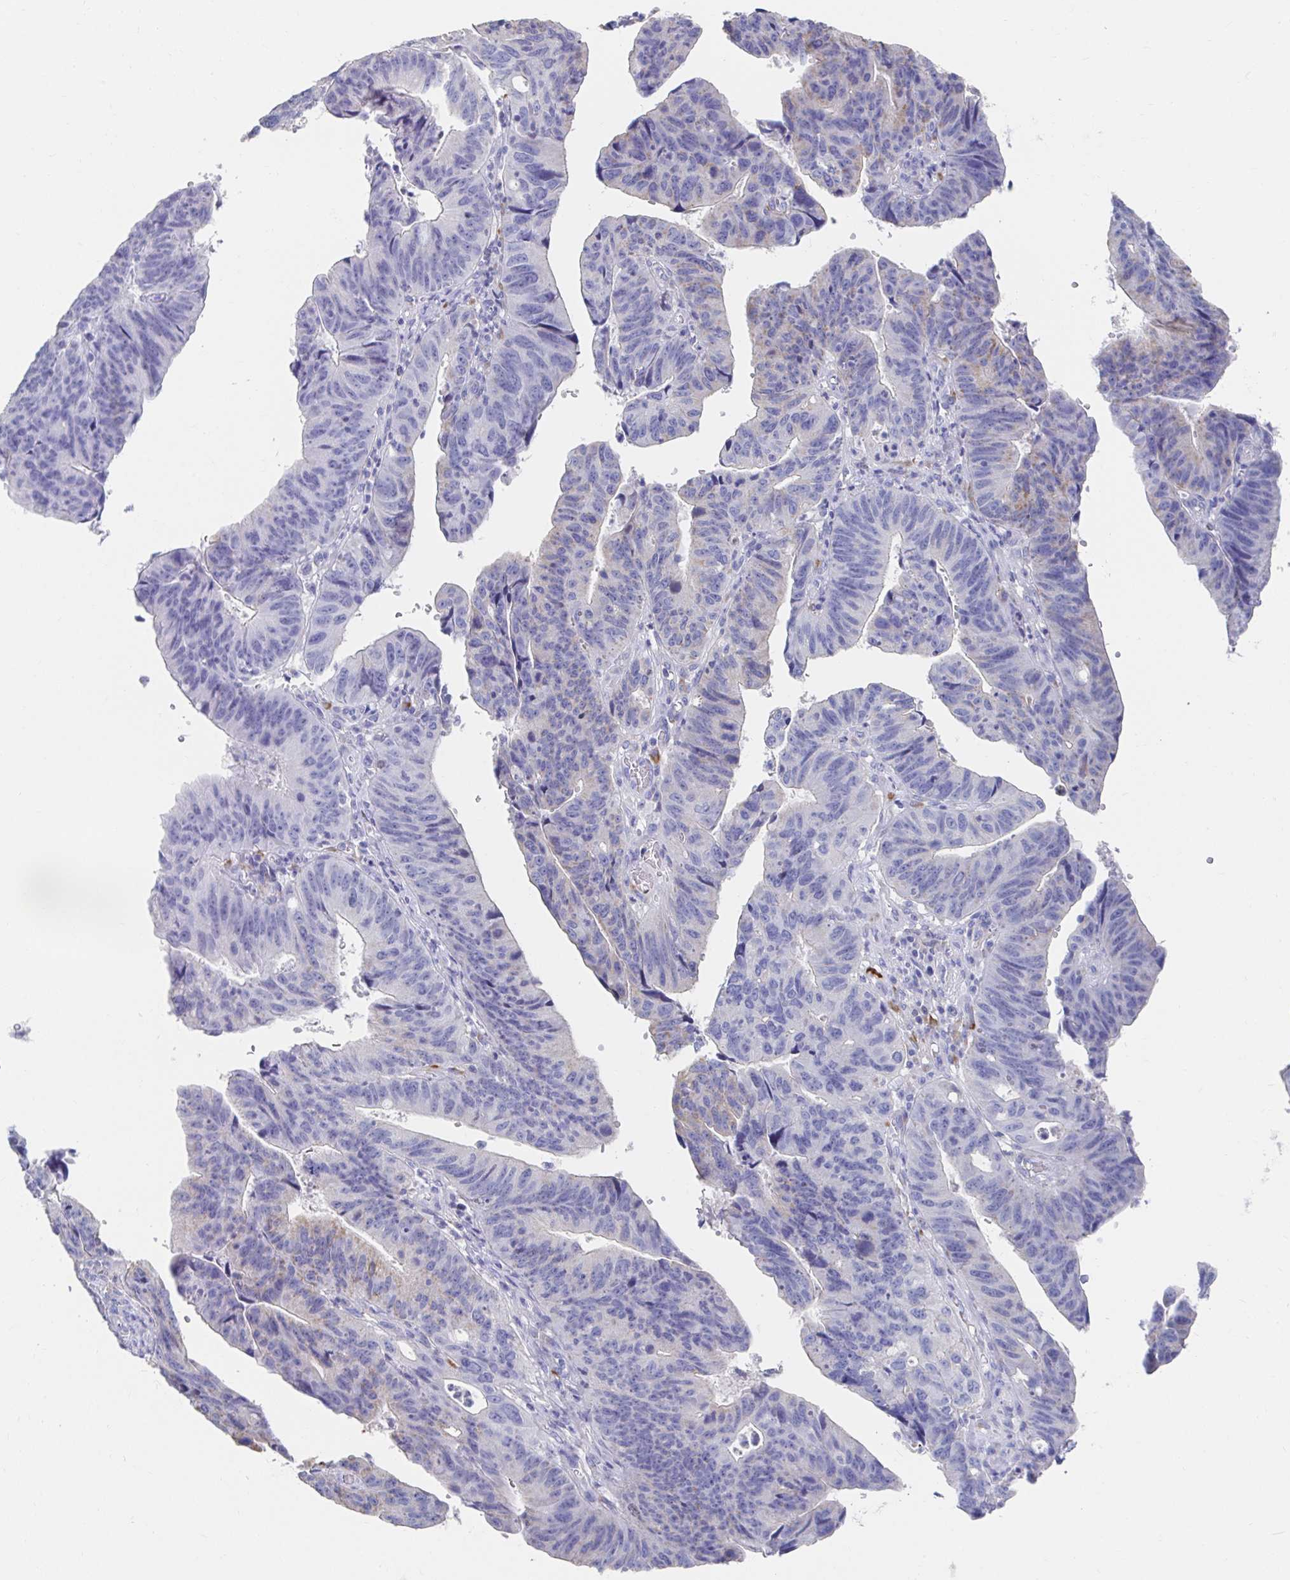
{"staining": {"intensity": "negative", "quantity": "none", "location": "none"}, "tissue": "stomach cancer", "cell_type": "Tumor cells", "image_type": "cancer", "snomed": [{"axis": "morphology", "description": "Adenocarcinoma, NOS"}, {"axis": "topography", "description": "Stomach"}], "caption": "IHC histopathology image of neoplastic tissue: stomach cancer (adenocarcinoma) stained with DAB shows no significant protein positivity in tumor cells.", "gene": "LAMC3", "patient": {"sex": "male", "age": 59}}